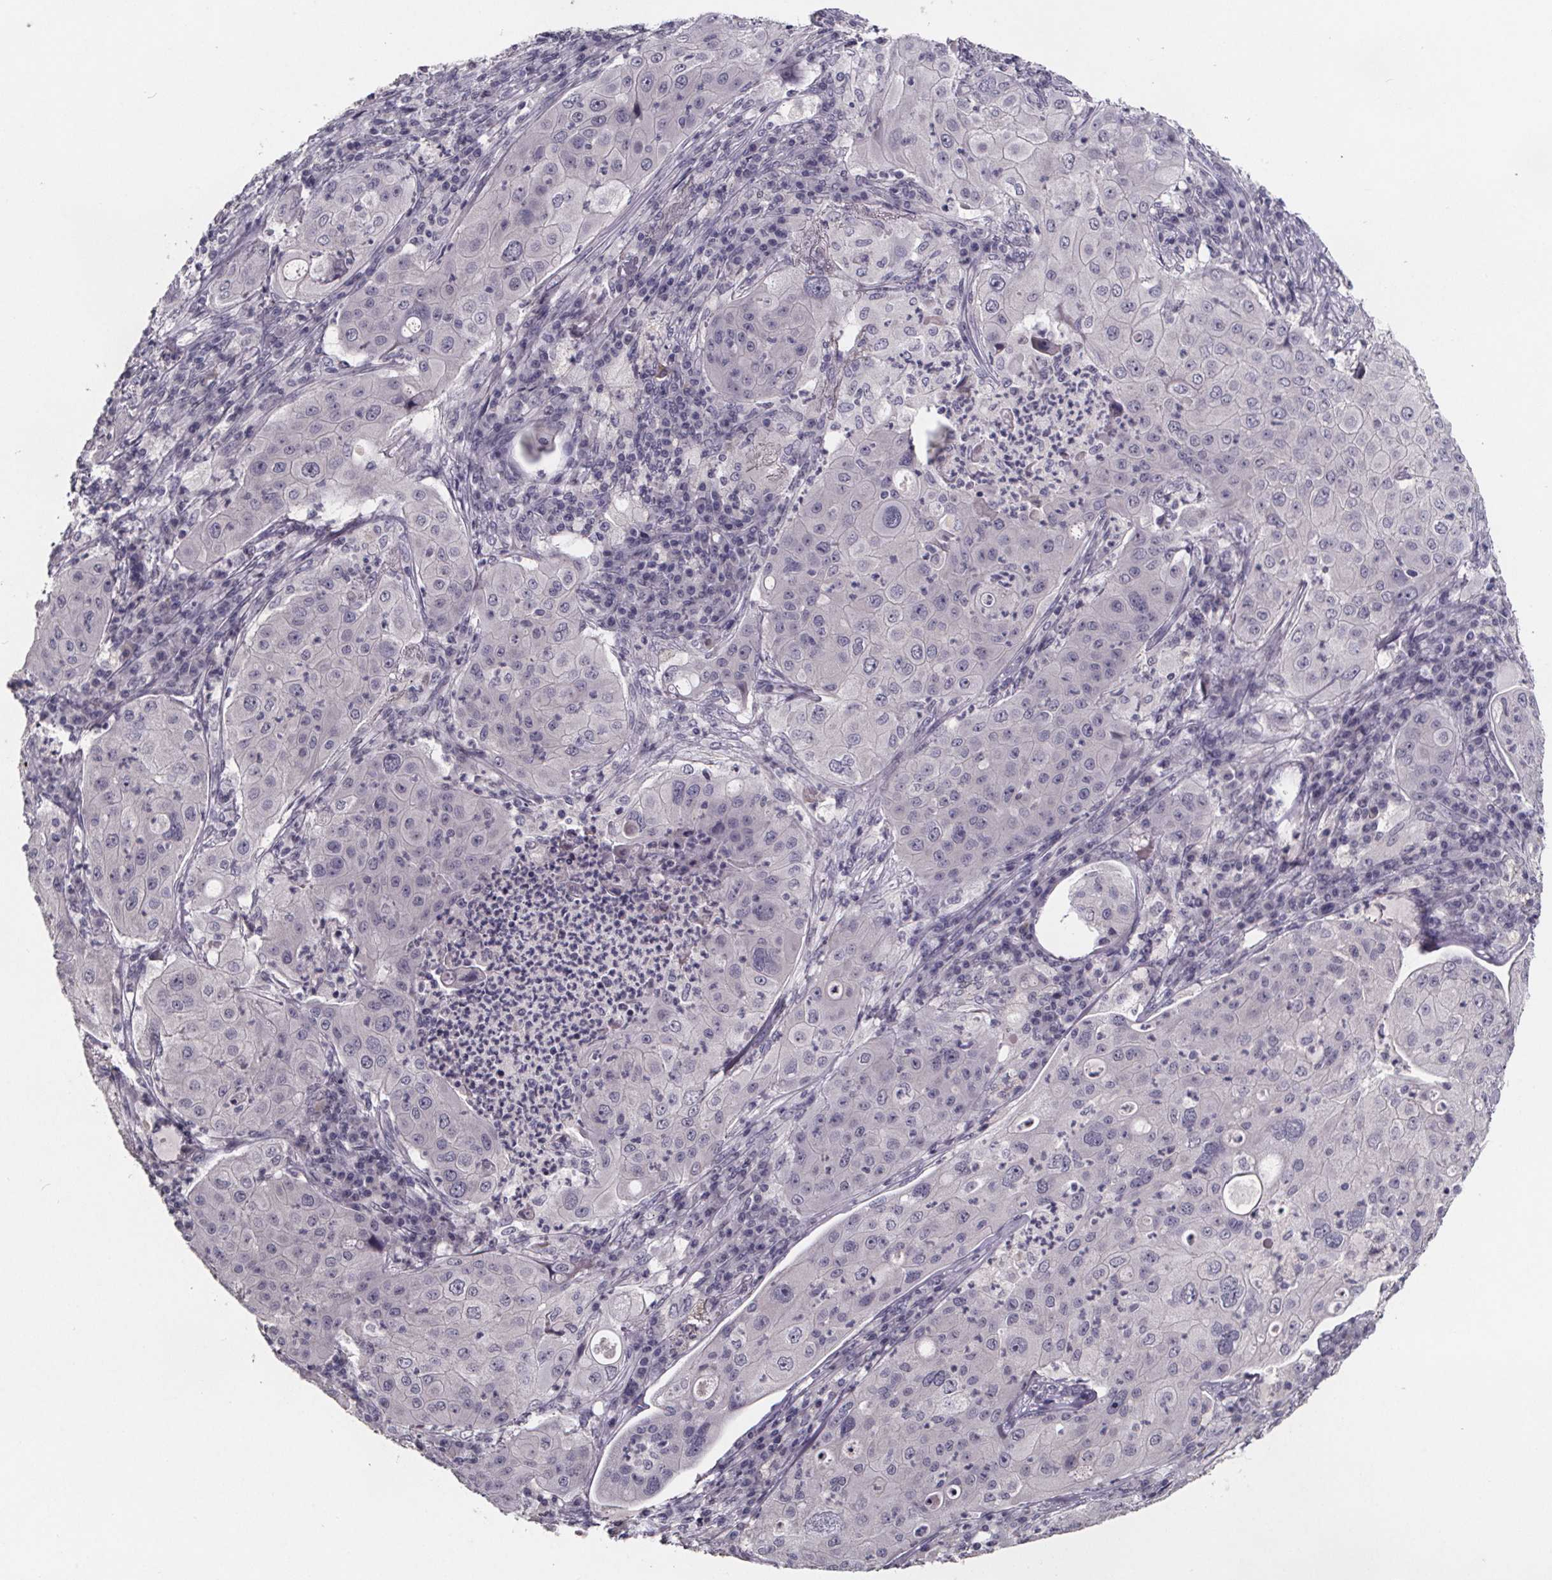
{"staining": {"intensity": "negative", "quantity": "none", "location": "none"}, "tissue": "lung cancer", "cell_type": "Tumor cells", "image_type": "cancer", "snomed": [{"axis": "morphology", "description": "Squamous cell carcinoma, NOS"}, {"axis": "topography", "description": "Lung"}], "caption": "High magnification brightfield microscopy of lung cancer (squamous cell carcinoma) stained with DAB (brown) and counterstained with hematoxylin (blue): tumor cells show no significant expression. (DAB immunohistochemistry (IHC) visualized using brightfield microscopy, high magnification).", "gene": "AR", "patient": {"sex": "female", "age": 59}}